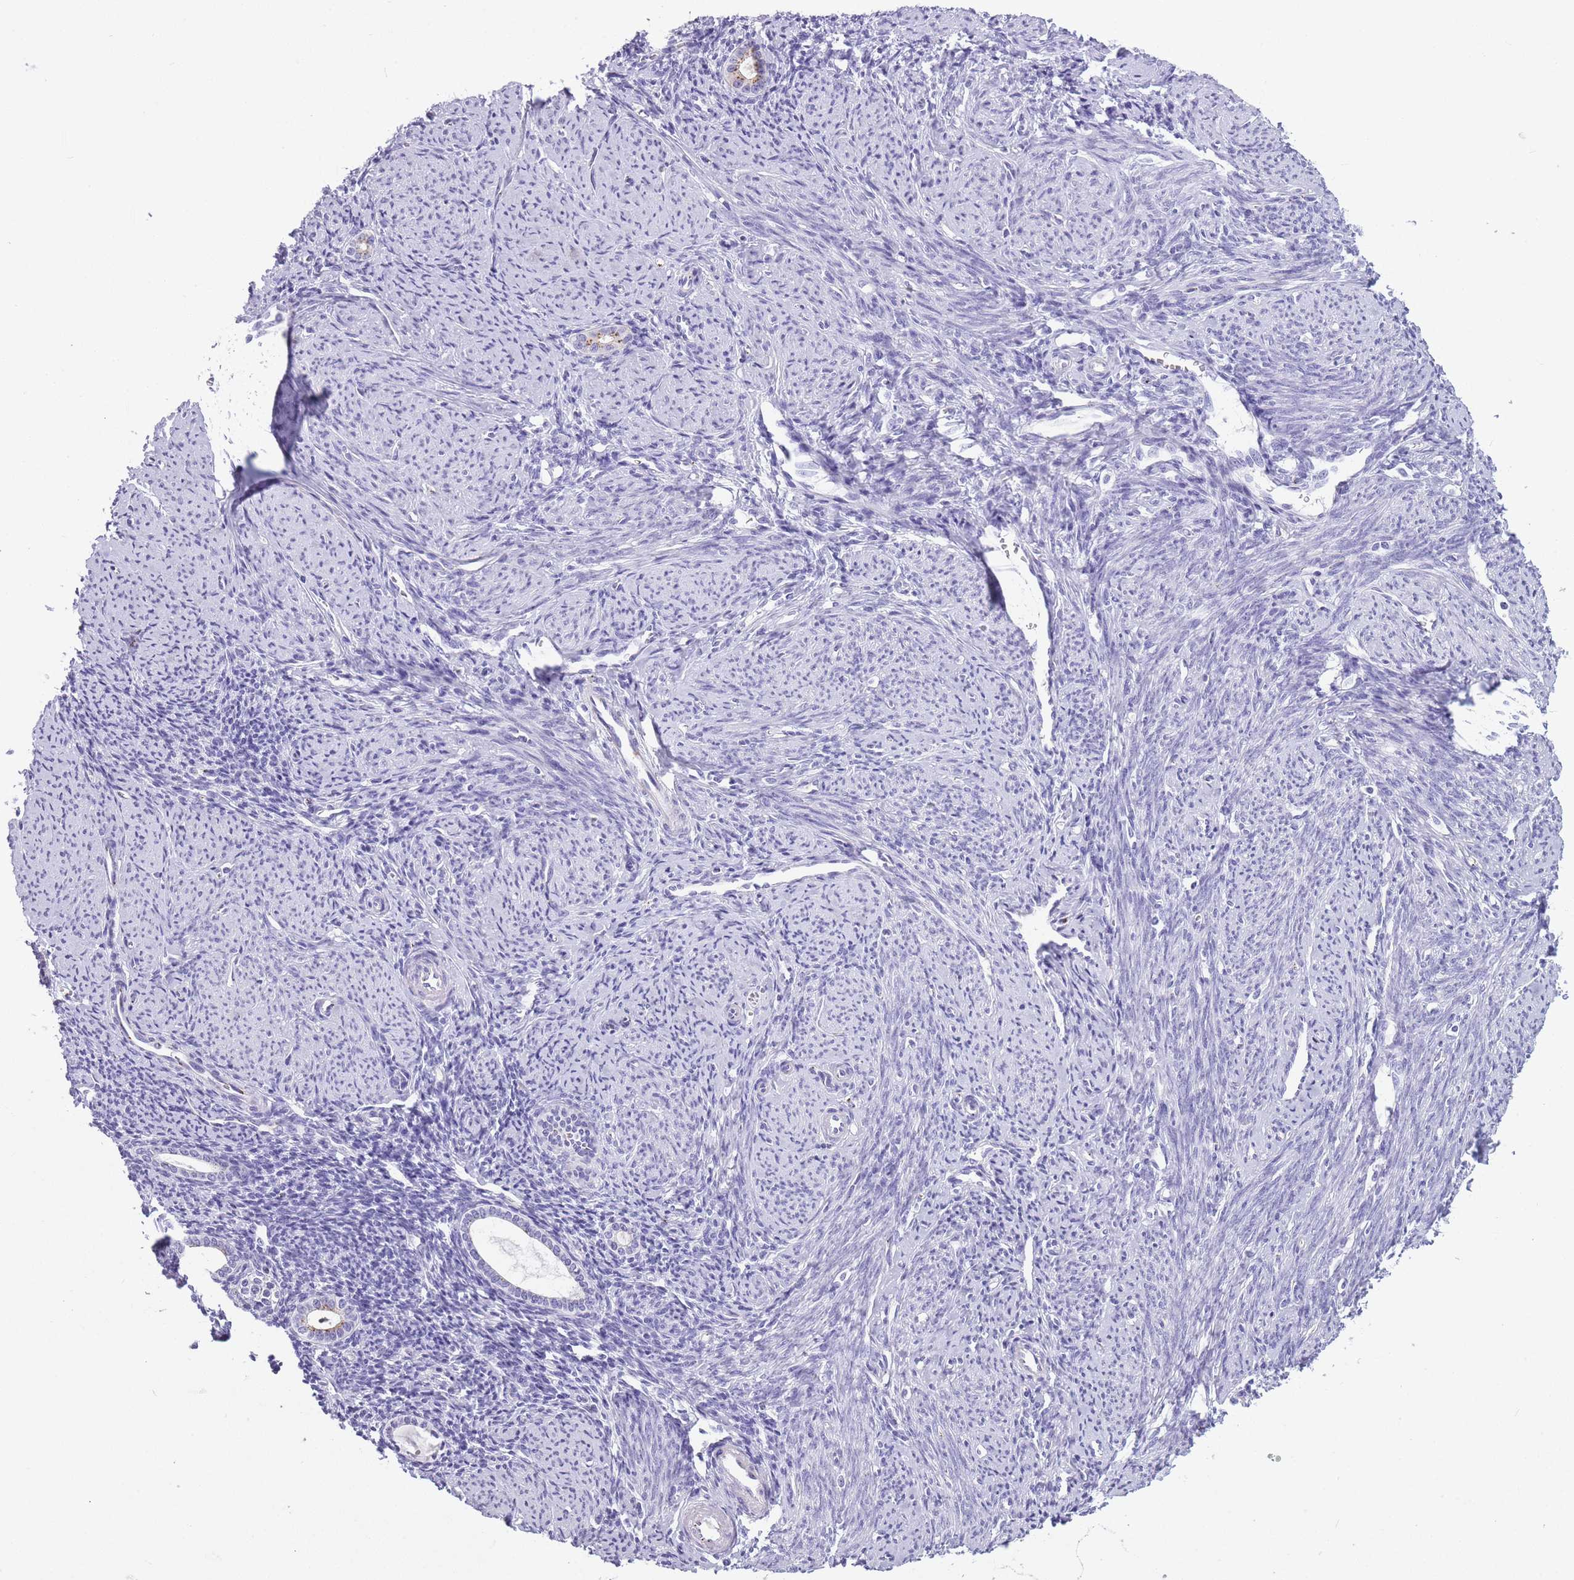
{"staining": {"intensity": "negative", "quantity": "none", "location": "none"}, "tissue": "endometrium", "cell_type": "Cells in endometrial stroma", "image_type": "normal", "snomed": [{"axis": "morphology", "description": "Normal tissue, NOS"}, {"axis": "topography", "description": "Endometrium"}], "caption": "A high-resolution photomicrograph shows immunohistochemistry staining of normal endometrium, which exhibits no significant positivity in cells in endometrial stroma.", "gene": "B4GALT2", "patient": {"sex": "female", "age": 63}}